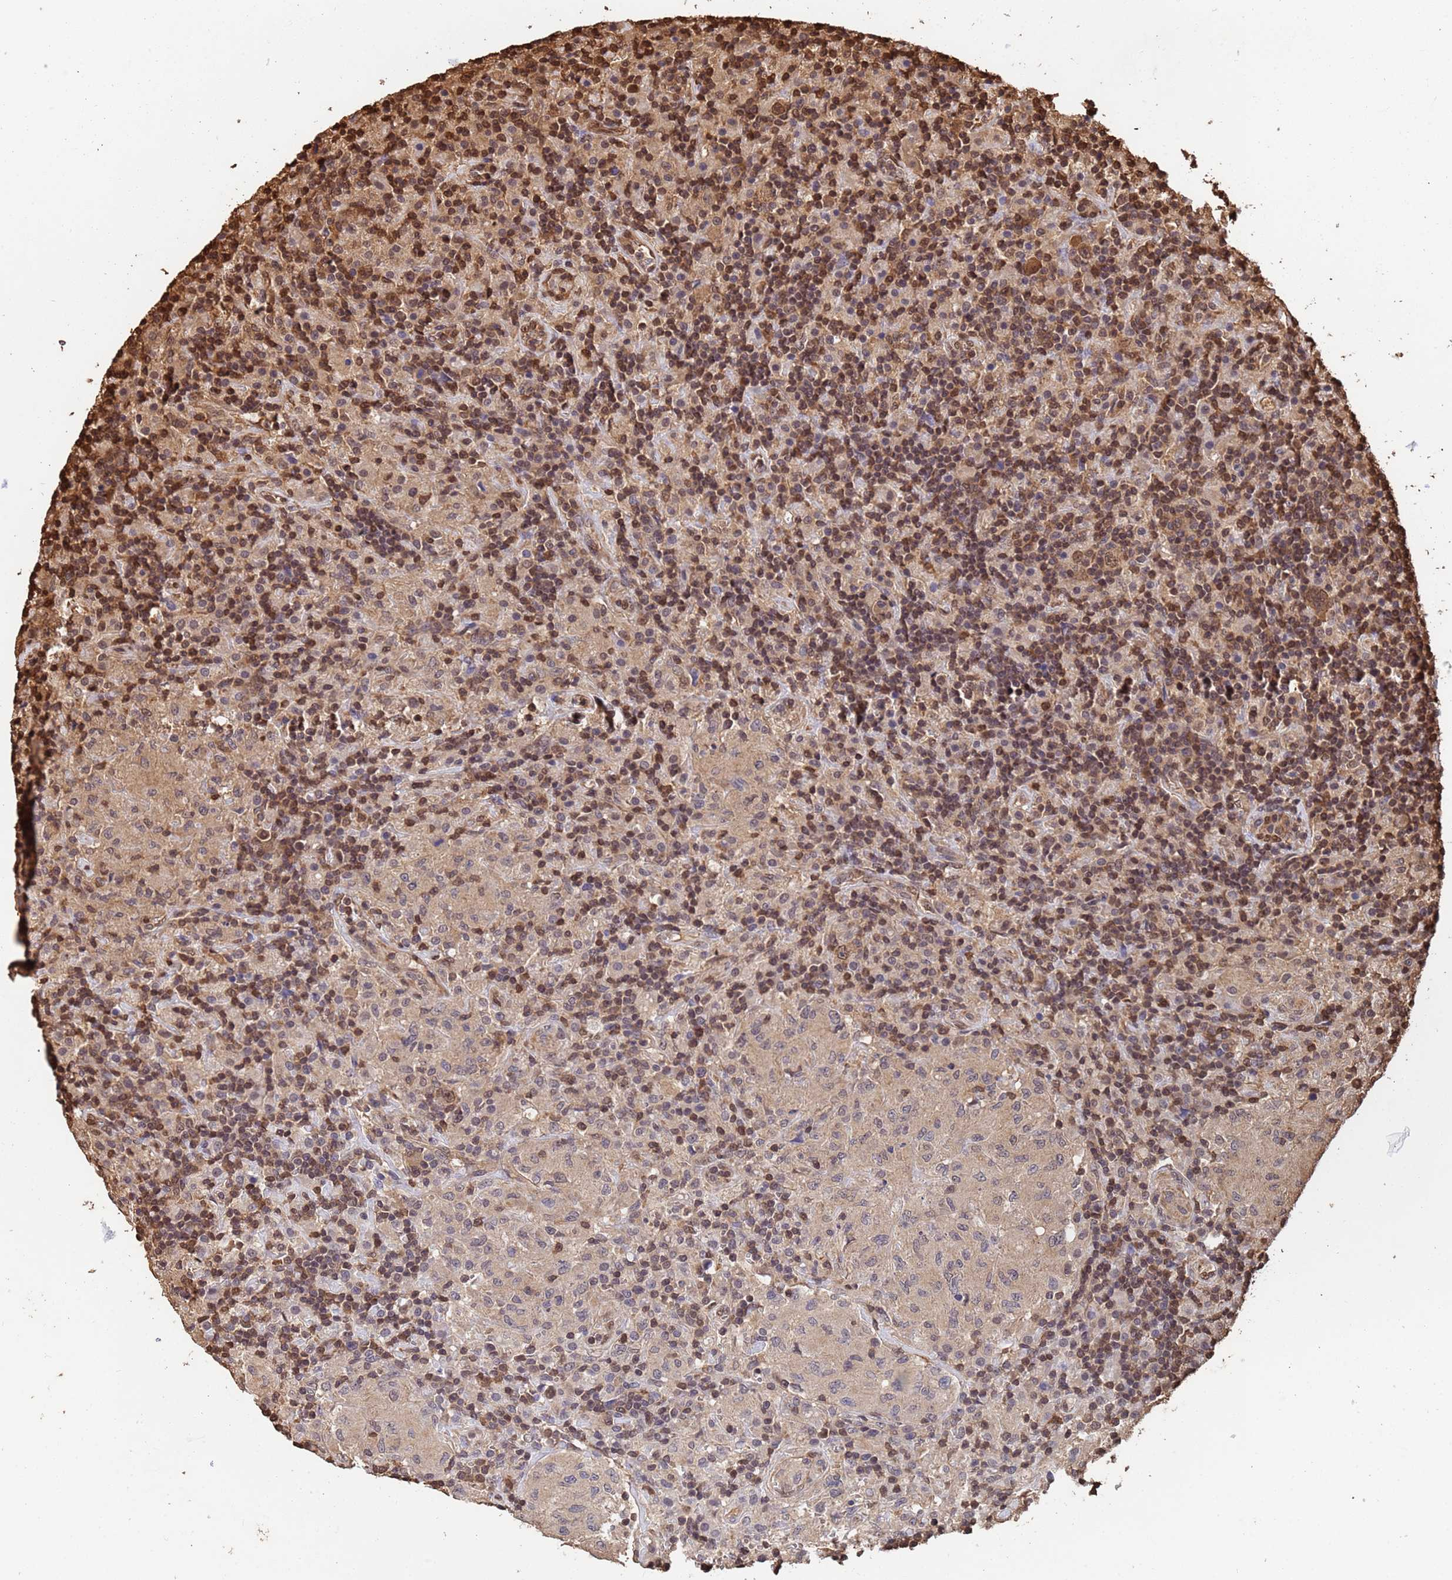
{"staining": {"intensity": "moderate", "quantity": ">75%", "location": "cytoplasmic/membranous,nuclear"}, "tissue": "lymphoma", "cell_type": "Tumor cells", "image_type": "cancer", "snomed": [{"axis": "morphology", "description": "Hodgkin's disease, NOS"}, {"axis": "topography", "description": "Lymph node"}], "caption": "The histopathology image shows immunohistochemical staining of Hodgkin's disease. There is moderate cytoplasmic/membranous and nuclear expression is appreciated in about >75% of tumor cells.", "gene": "SUMO4", "patient": {"sex": "male", "age": 70}}